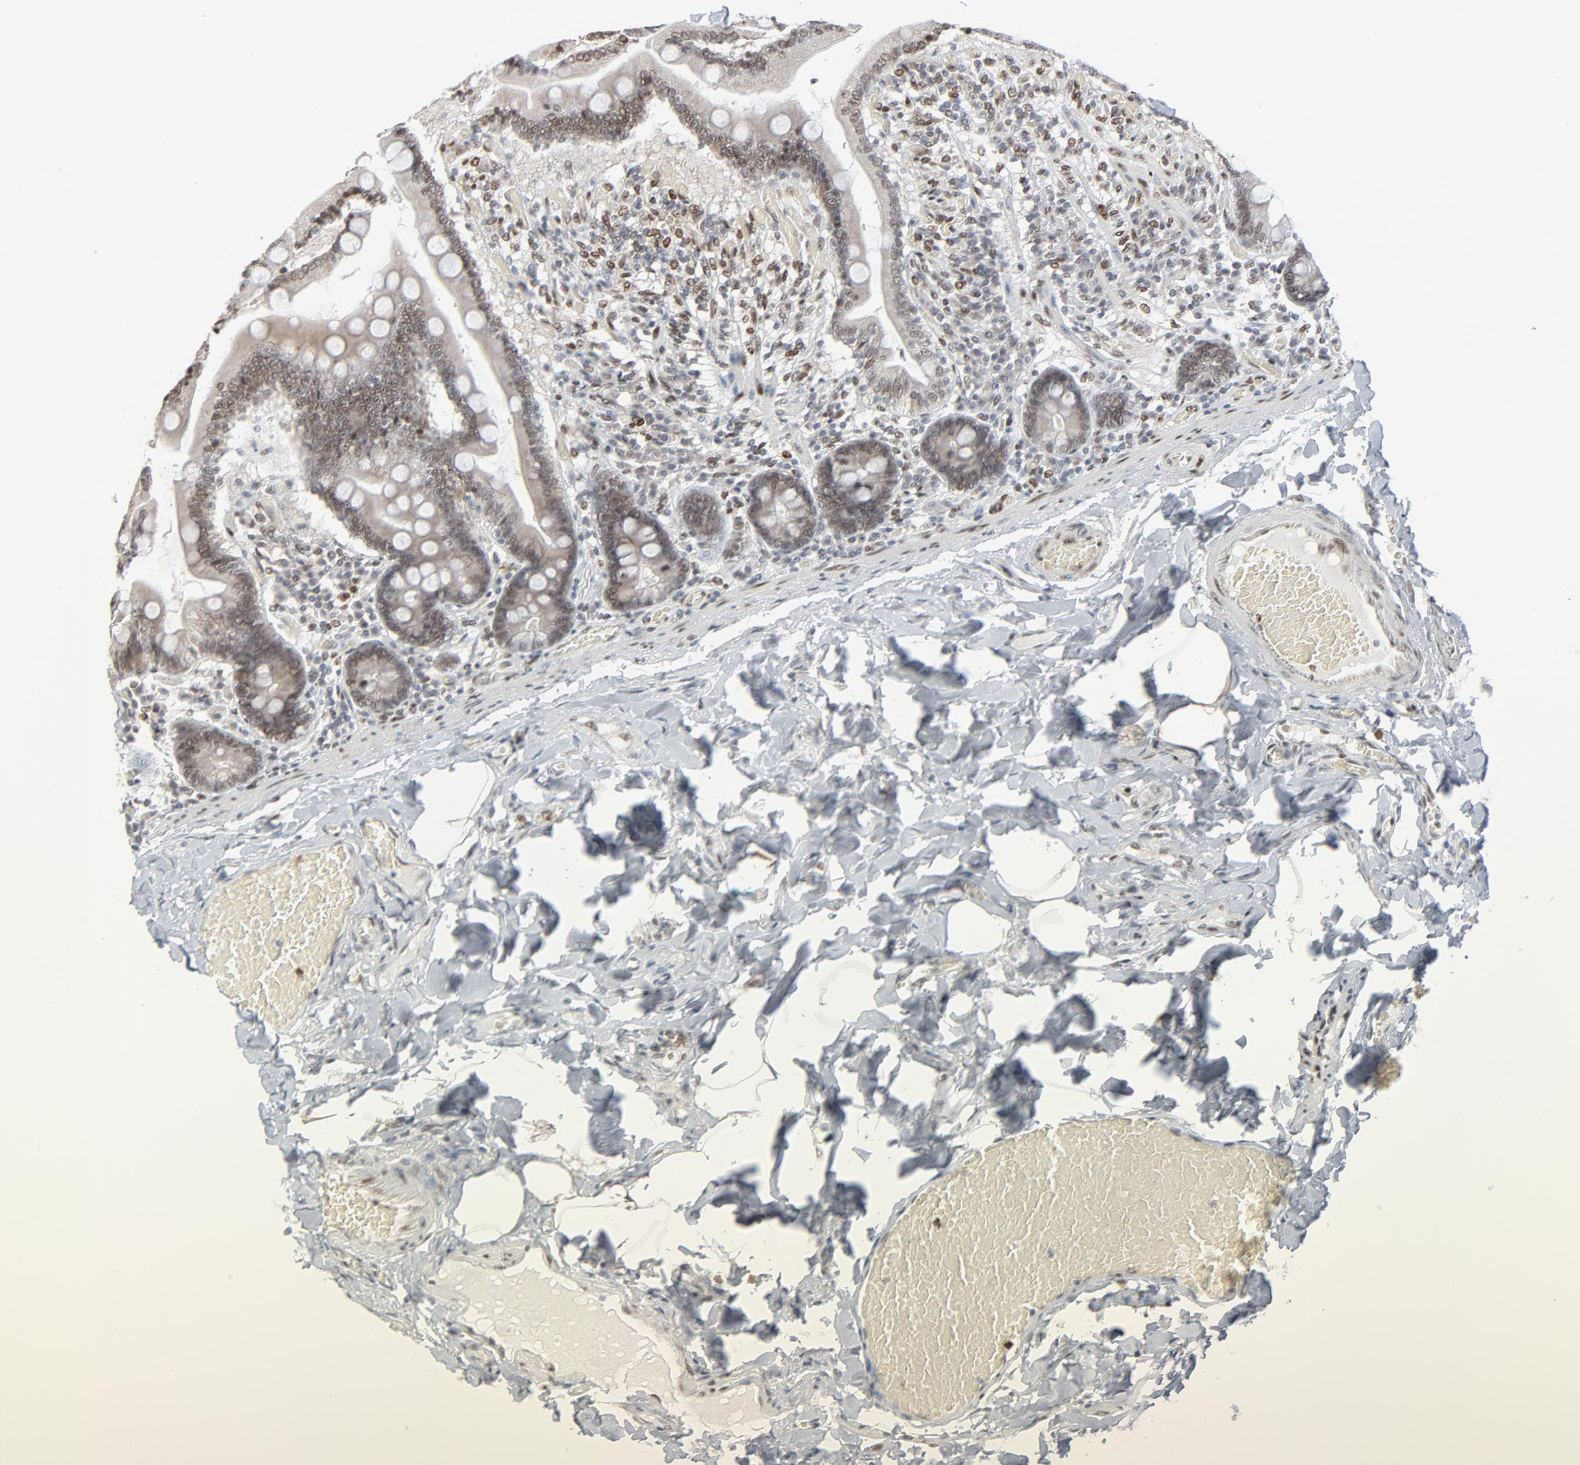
{"staining": {"intensity": "moderate", "quantity": ">75%", "location": "nuclear"}, "tissue": "duodenum", "cell_type": "Glandular cells", "image_type": "normal", "snomed": [{"axis": "morphology", "description": "Normal tissue, NOS"}, {"axis": "topography", "description": "Duodenum"}], "caption": "The photomicrograph demonstrates a brown stain indicating the presence of a protein in the nuclear of glandular cells in duodenum. The protein is stained brown, and the nuclei are stained in blue (DAB IHC with brightfield microscopy, high magnification).", "gene": "CUX1", "patient": {"sex": "male", "age": 66}}